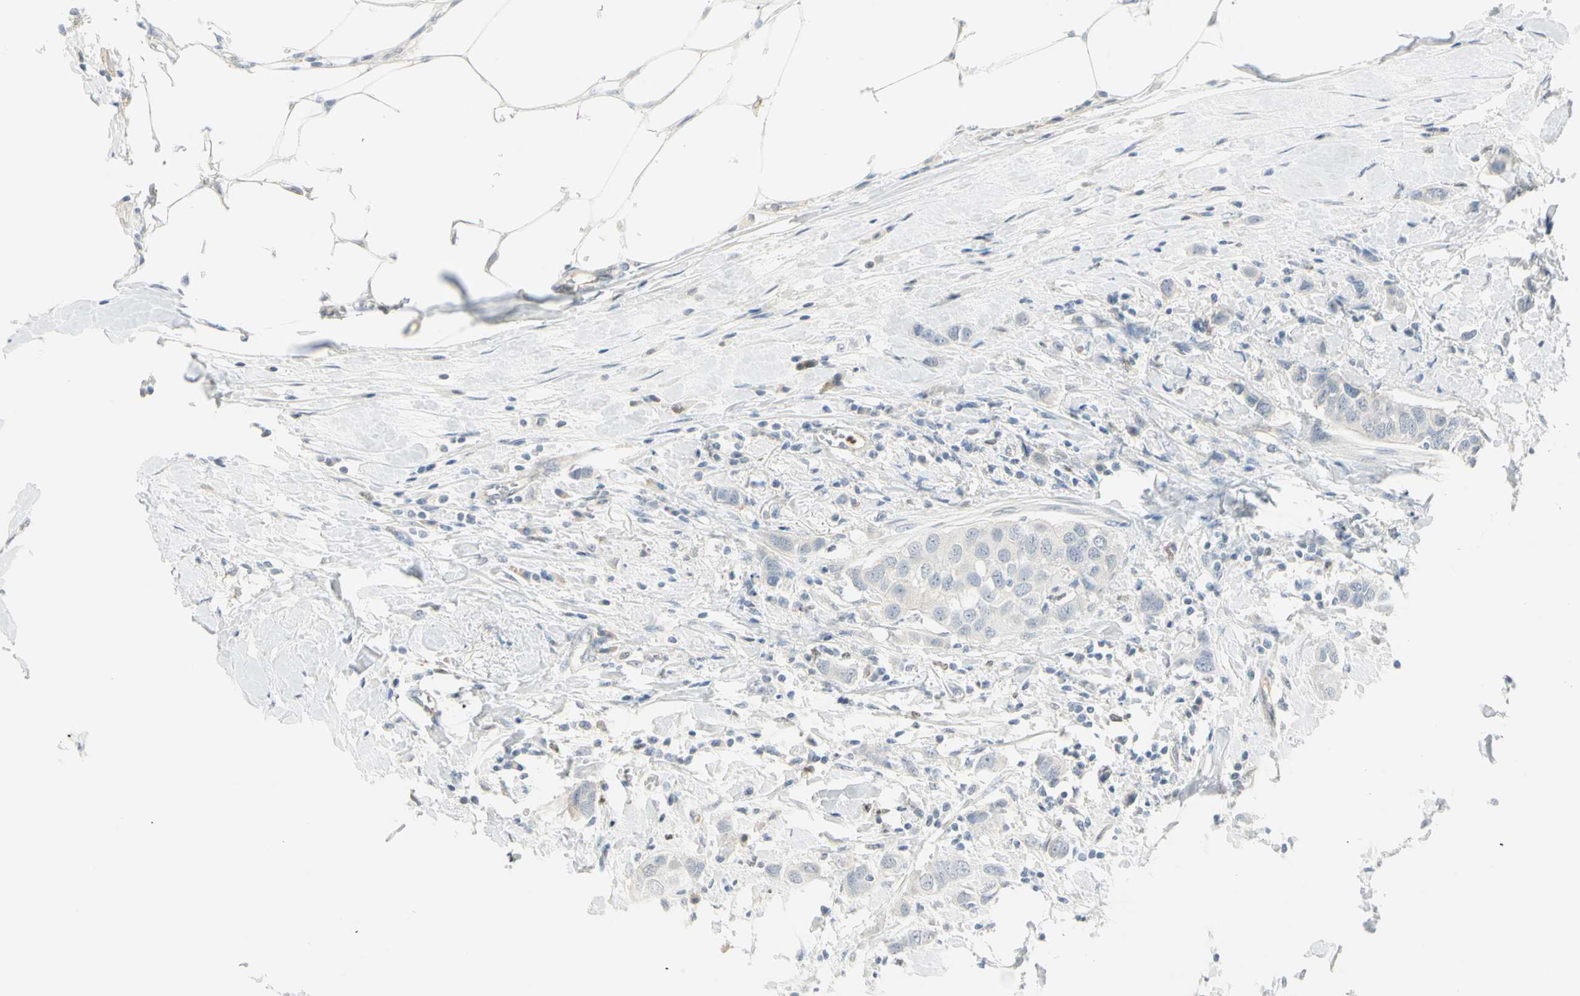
{"staining": {"intensity": "negative", "quantity": "none", "location": "none"}, "tissue": "breast cancer", "cell_type": "Tumor cells", "image_type": "cancer", "snomed": [{"axis": "morphology", "description": "Duct carcinoma"}, {"axis": "topography", "description": "Breast"}], "caption": "The micrograph demonstrates no staining of tumor cells in breast intraductal carcinoma.", "gene": "MLLT10", "patient": {"sex": "female", "age": 50}}